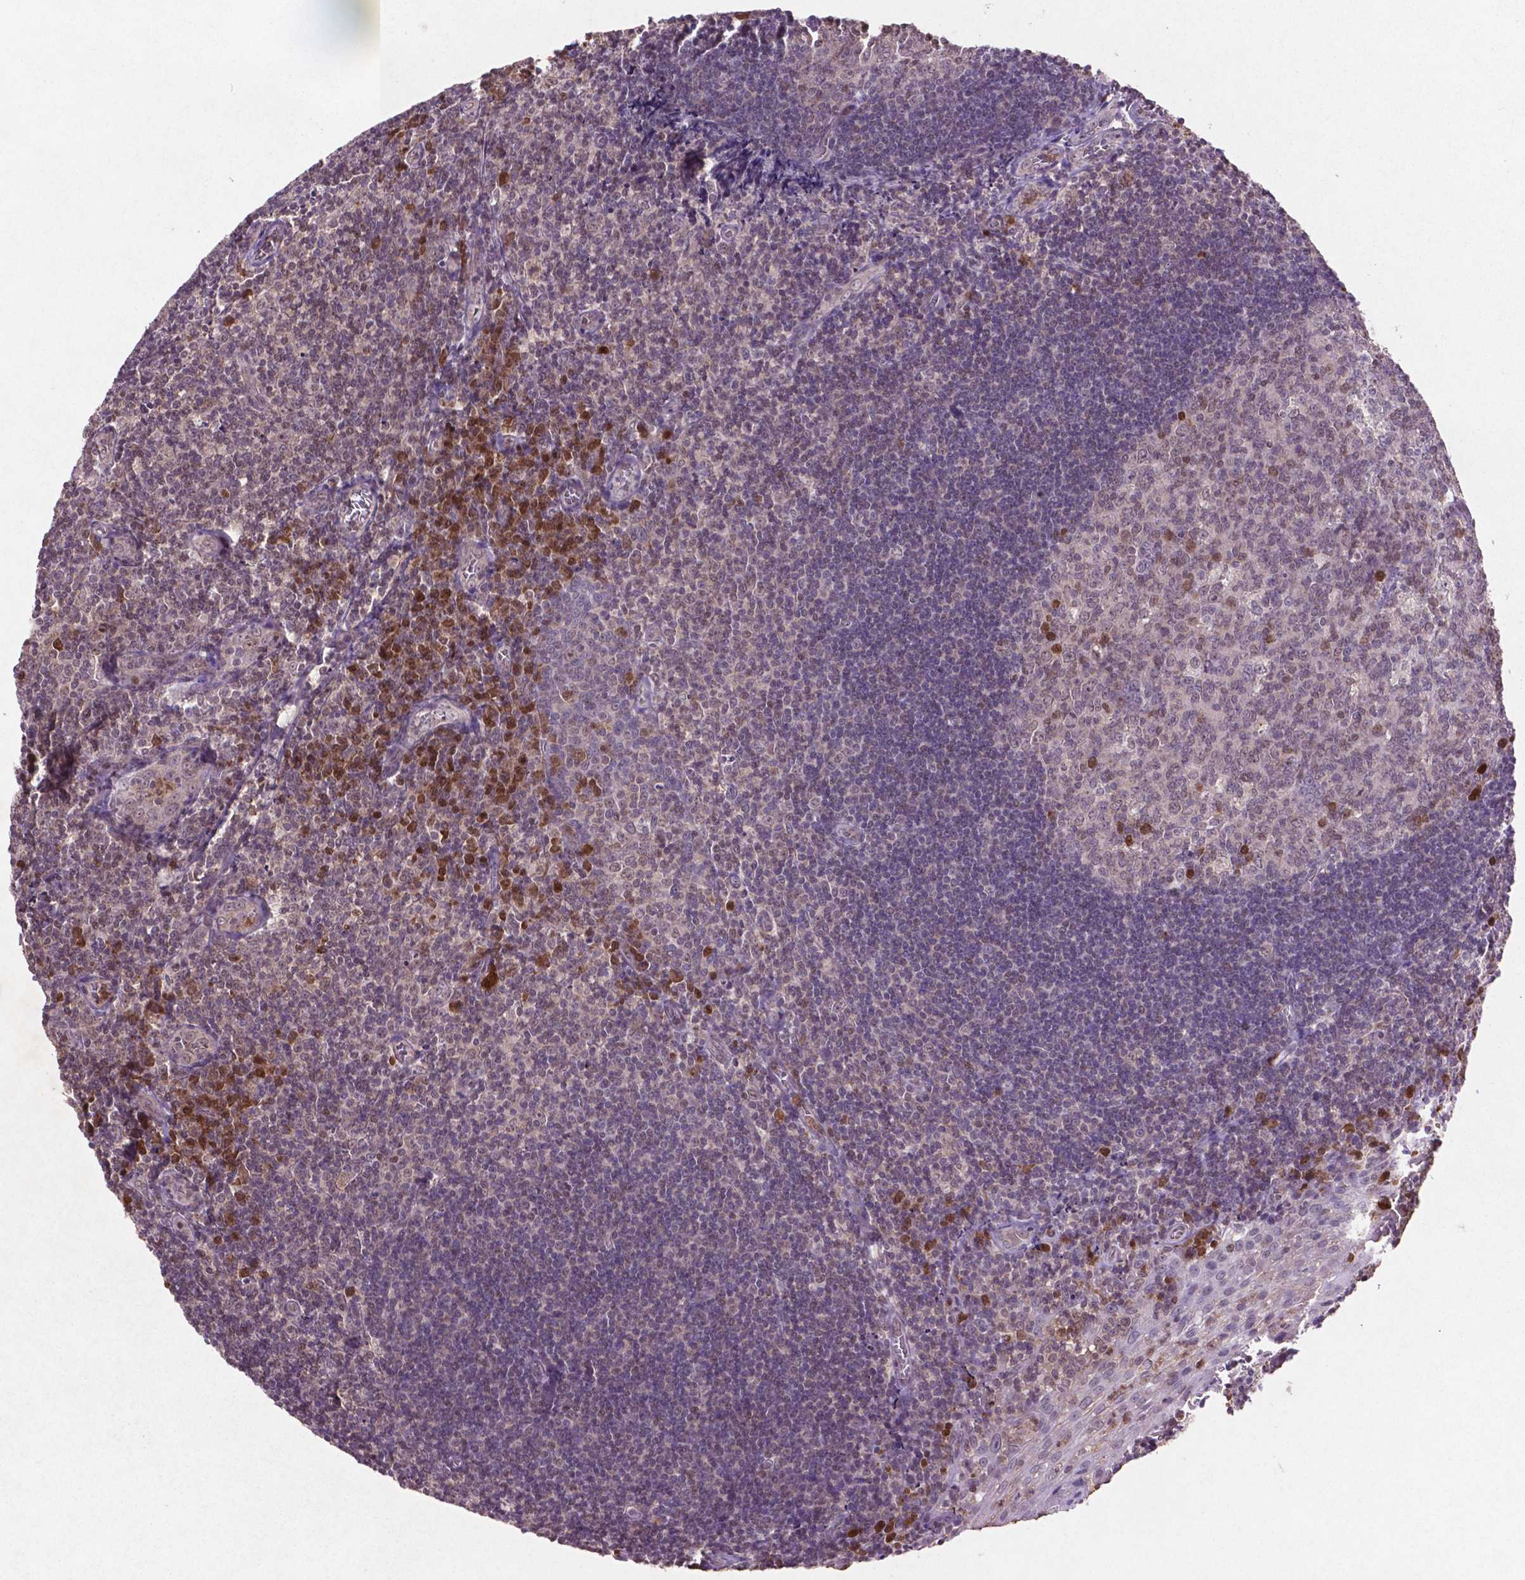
{"staining": {"intensity": "moderate", "quantity": "<25%", "location": "nuclear"}, "tissue": "tonsil", "cell_type": "Germinal center cells", "image_type": "normal", "snomed": [{"axis": "morphology", "description": "Normal tissue, NOS"}, {"axis": "morphology", "description": "Inflammation, NOS"}, {"axis": "topography", "description": "Tonsil"}], "caption": "This is an image of immunohistochemistry (IHC) staining of benign tonsil, which shows moderate expression in the nuclear of germinal center cells.", "gene": "GLRX", "patient": {"sex": "female", "age": 31}}